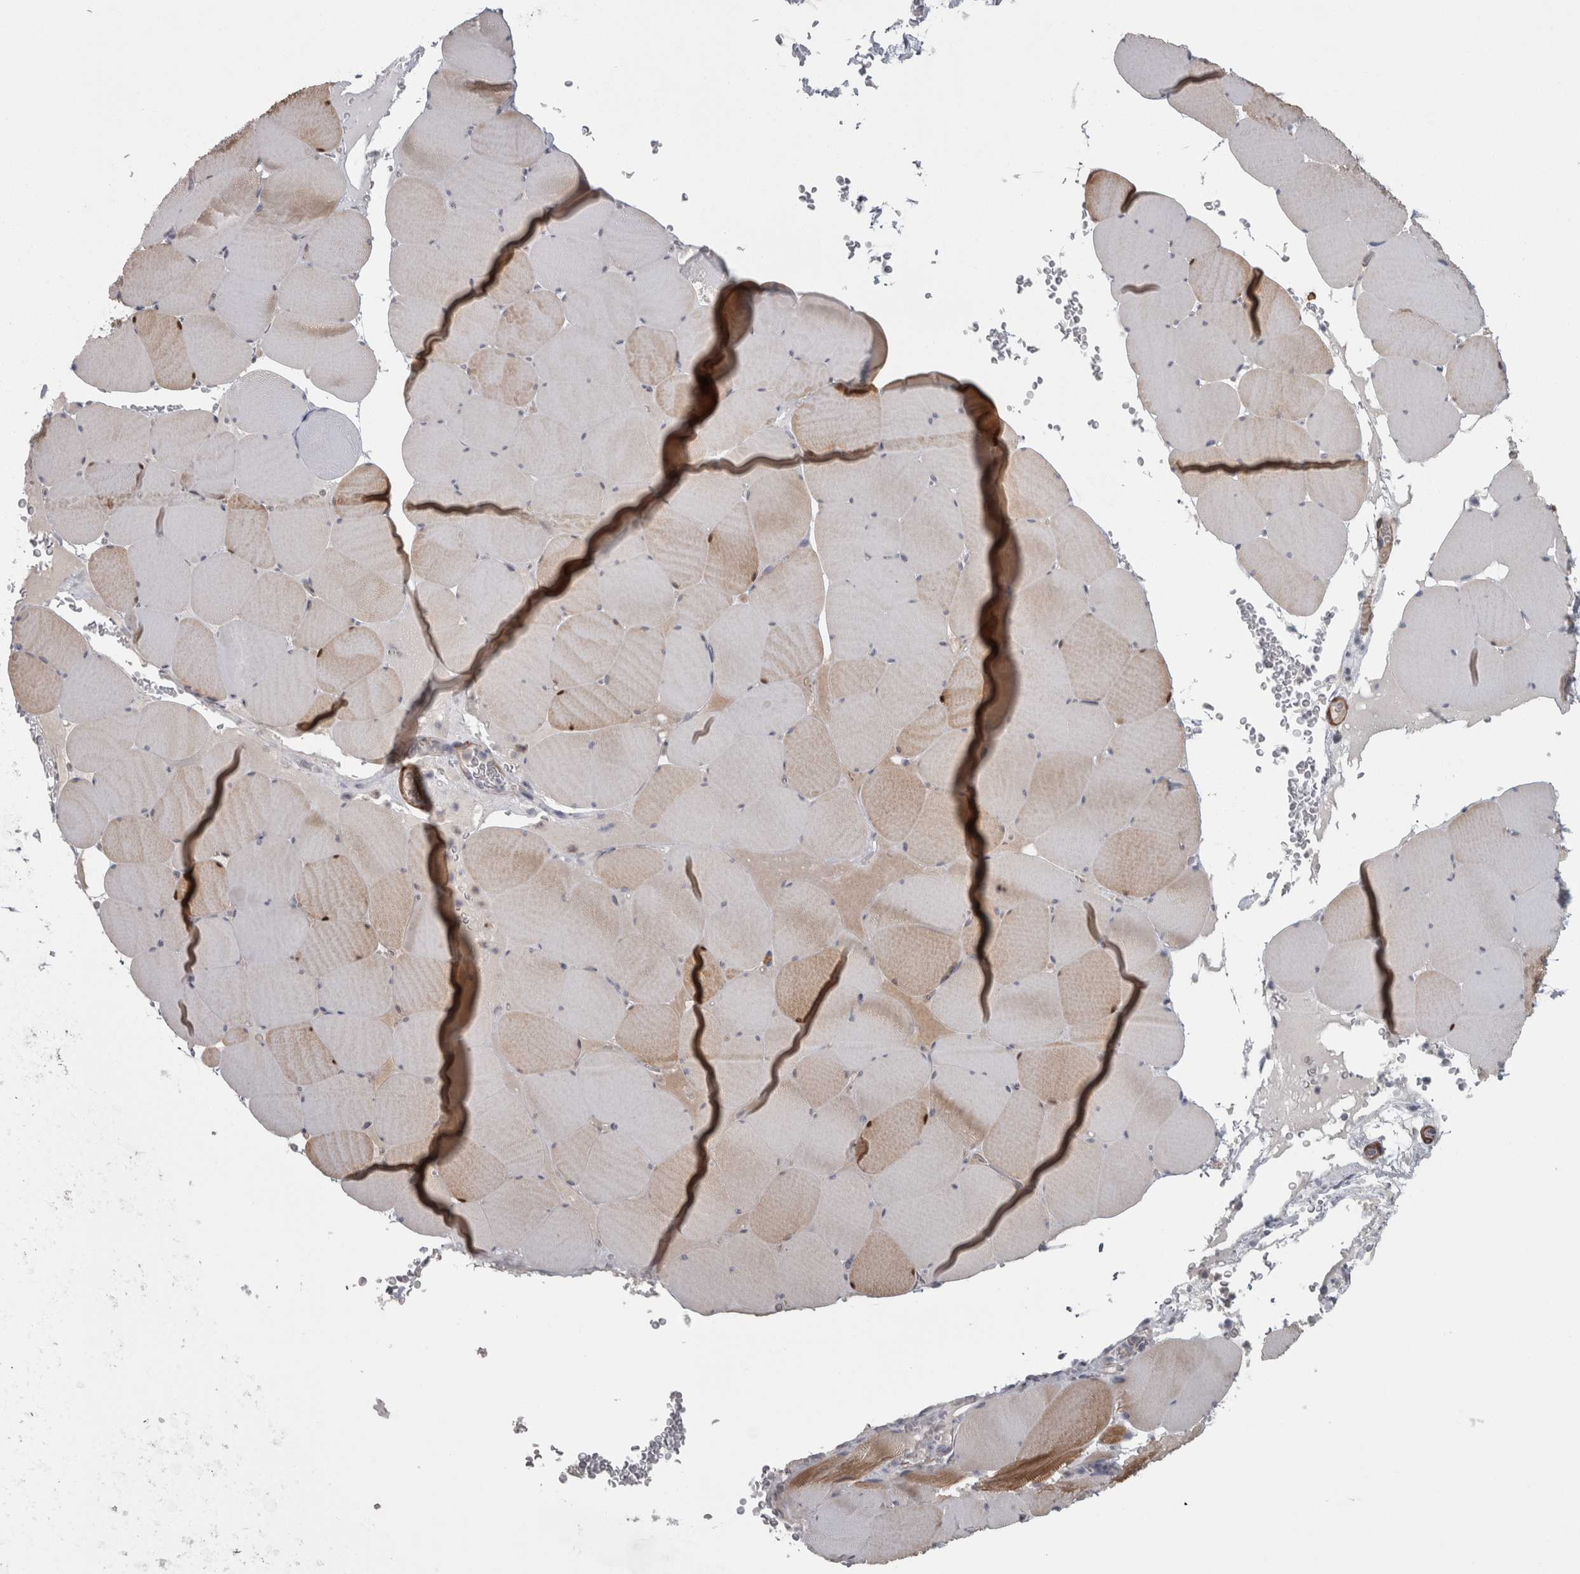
{"staining": {"intensity": "moderate", "quantity": "25%-75%", "location": "cytoplasmic/membranous,nuclear"}, "tissue": "skeletal muscle", "cell_type": "Myocytes", "image_type": "normal", "snomed": [{"axis": "morphology", "description": "Normal tissue, NOS"}, {"axis": "topography", "description": "Skeletal muscle"}], "caption": "This histopathology image exhibits immunohistochemistry (IHC) staining of unremarkable skeletal muscle, with medium moderate cytoplasmic/membranous,nuclear staining in approximately 25%-75% of myocytes.", "gene": "PPP1R12B", "patient": {"sex": "male", "age": 62}}